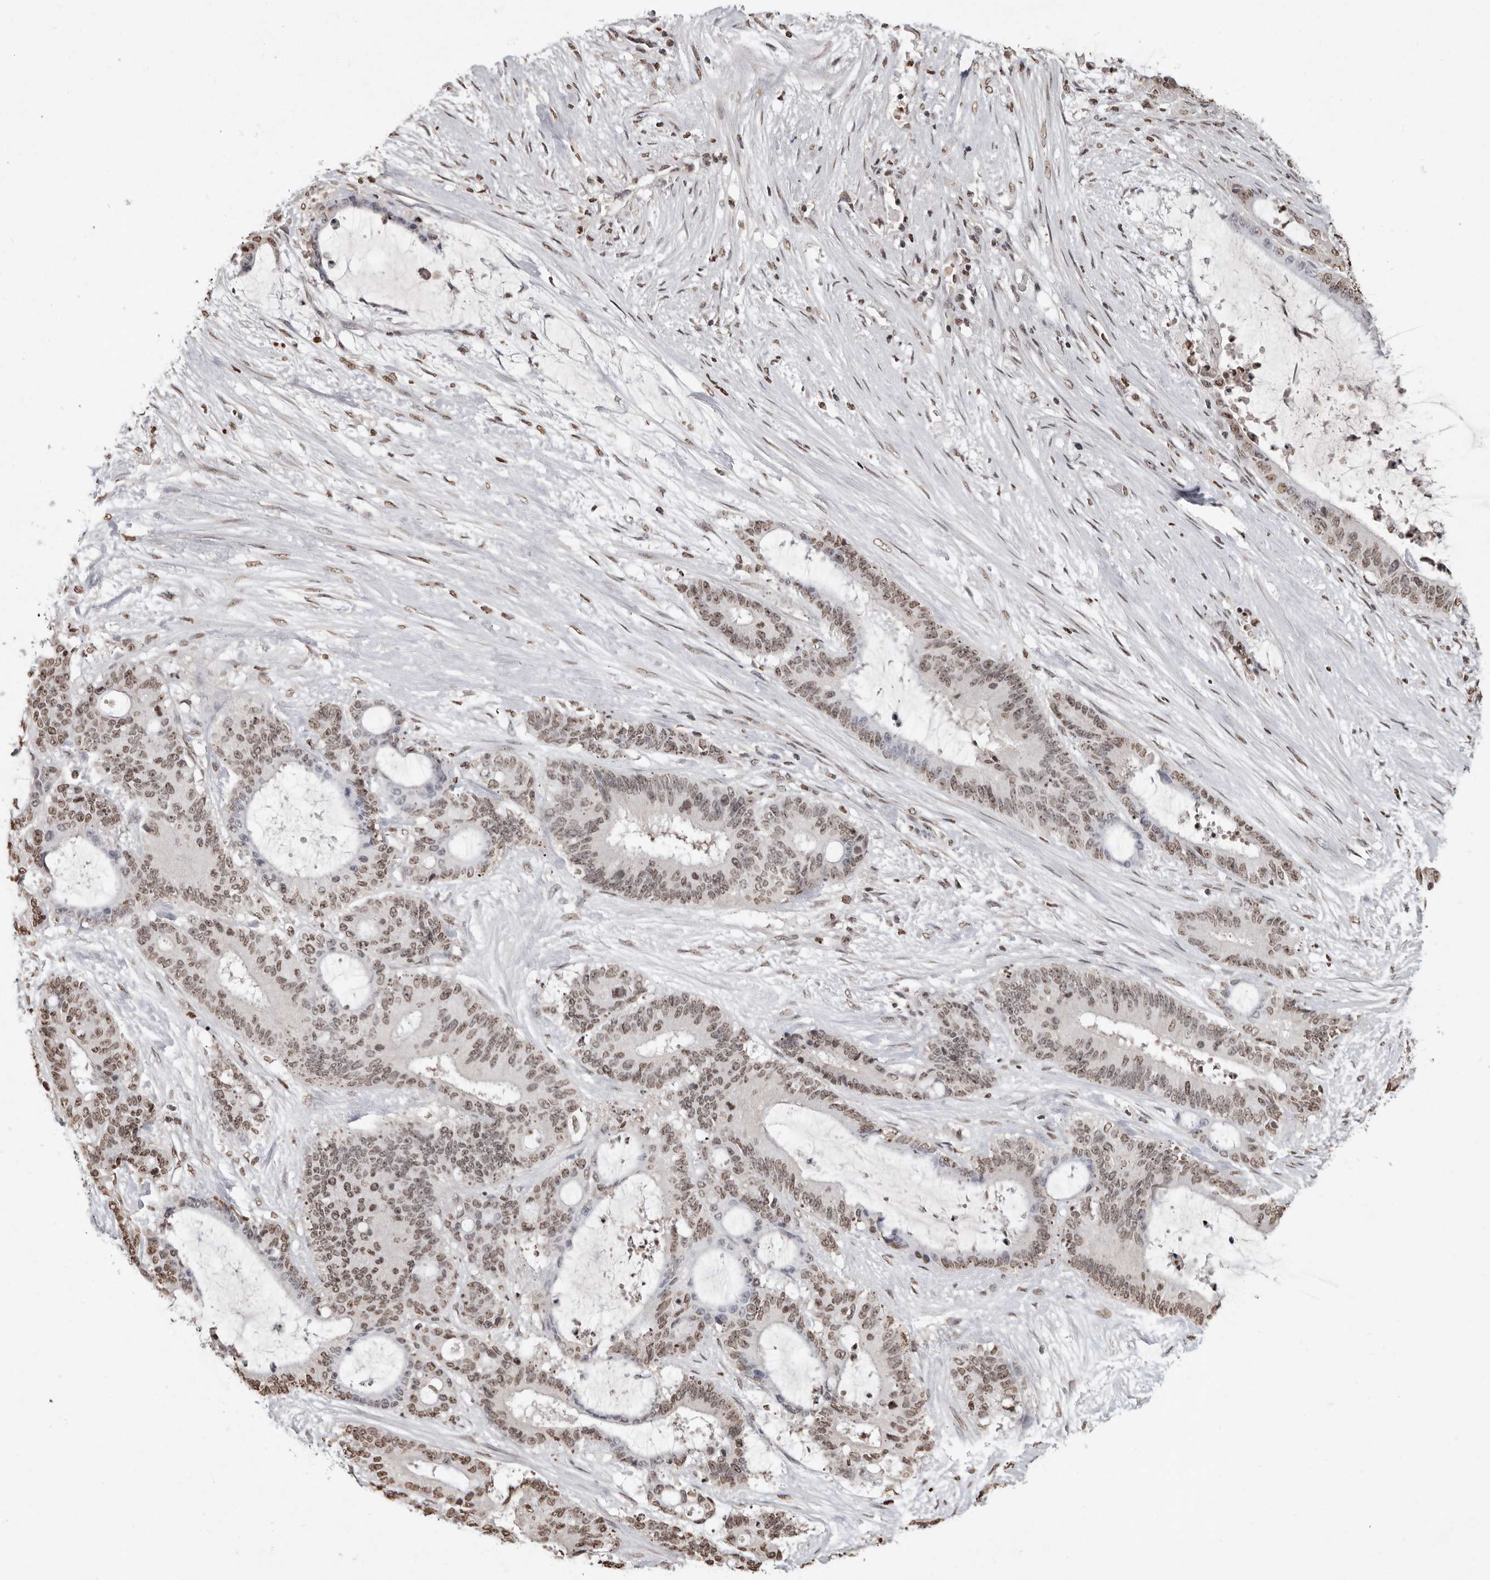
{"staining": {"intensity": "weak", "quantity": "25%-75%", "location": "nuclear"}, "tissue": "liver cancer", "cell_type": "Tumor cells", "image_type": "cancer", "snomed": [{"axis": "morphology", "description": "Normal tissue, NOS"}, {"axis": "morphology", "description": "Cholangiocarcinoma"}, {"axis": "topography", "description": "Liver"}, {"axis": "topography", "description": "Peripheral nerve tissue"}], "caption": "Immunohistochemical staining of liver cholangiocarcinoma displays low levels of weak nuclear expression in about 25%-75% of tumor cells. (brown staining indicates protein expression, while blue staining denotes nuclei).", "gene": "WDR45", "patient": {"sex": "female", "age": 73}}